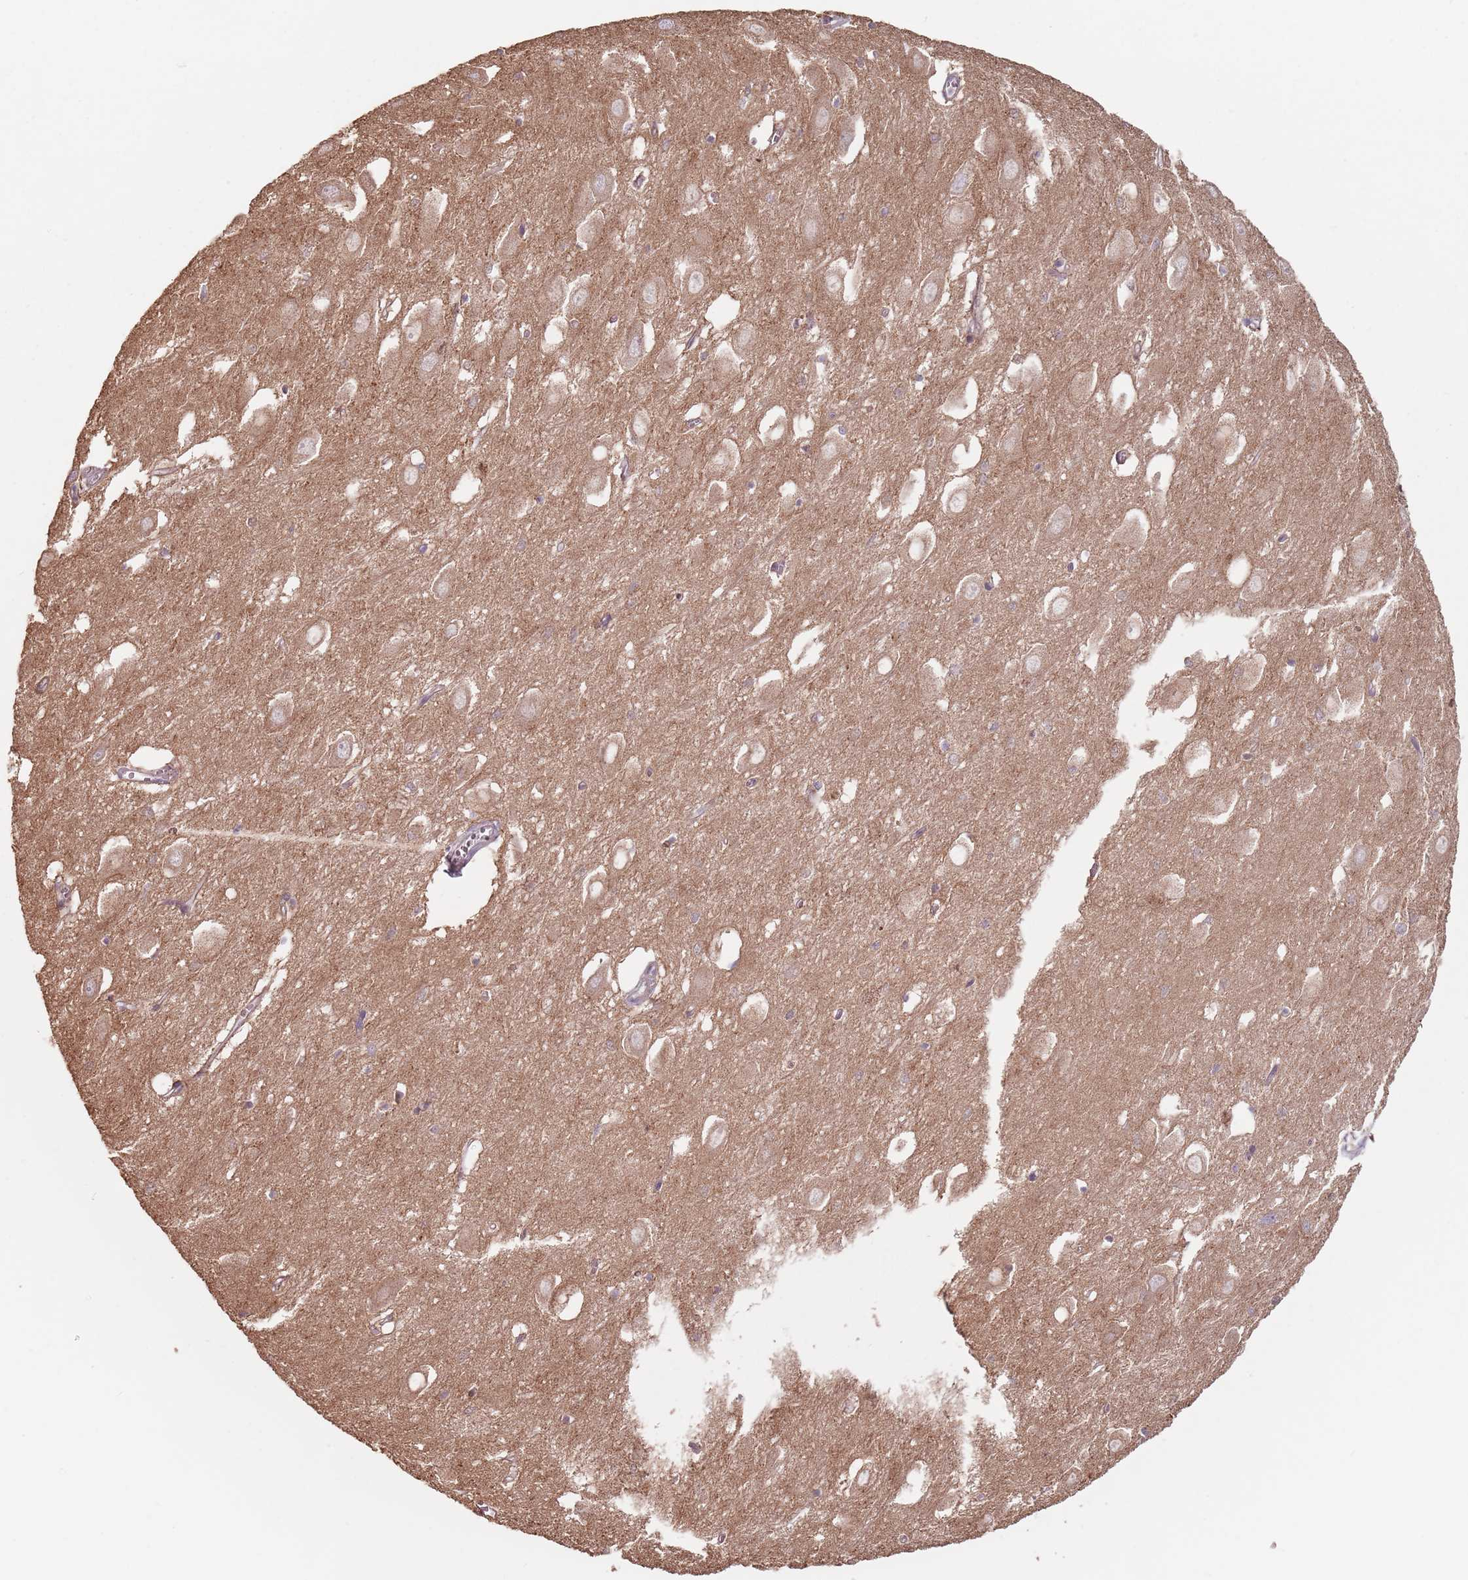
{"staining": {"intensity": "moderate", "quantity": "<25%", "location": "cytoplasmic/membranous"}, "tissue": "hippocampus", "cell_type": "Glial cells", "image_type": "normal", "snomed": [{"axis": "morphology", "description": "Normal tissue, NOS"}, {"axis": "topography", "description": "Hippocampus"}], "caption": "IHC of normal human hippocampus exhibits low levels of moderate cytoplasmic/membranous staining in approximately <25% of glial cells. The staining was performed using DAB (3,3'-diaminobenzidine), with brown indicating positive protein expression. Nuclei are stained blue with hematoxylin.", "gene": "VPS52", "patient": {"sex": "female", "age": 64}}